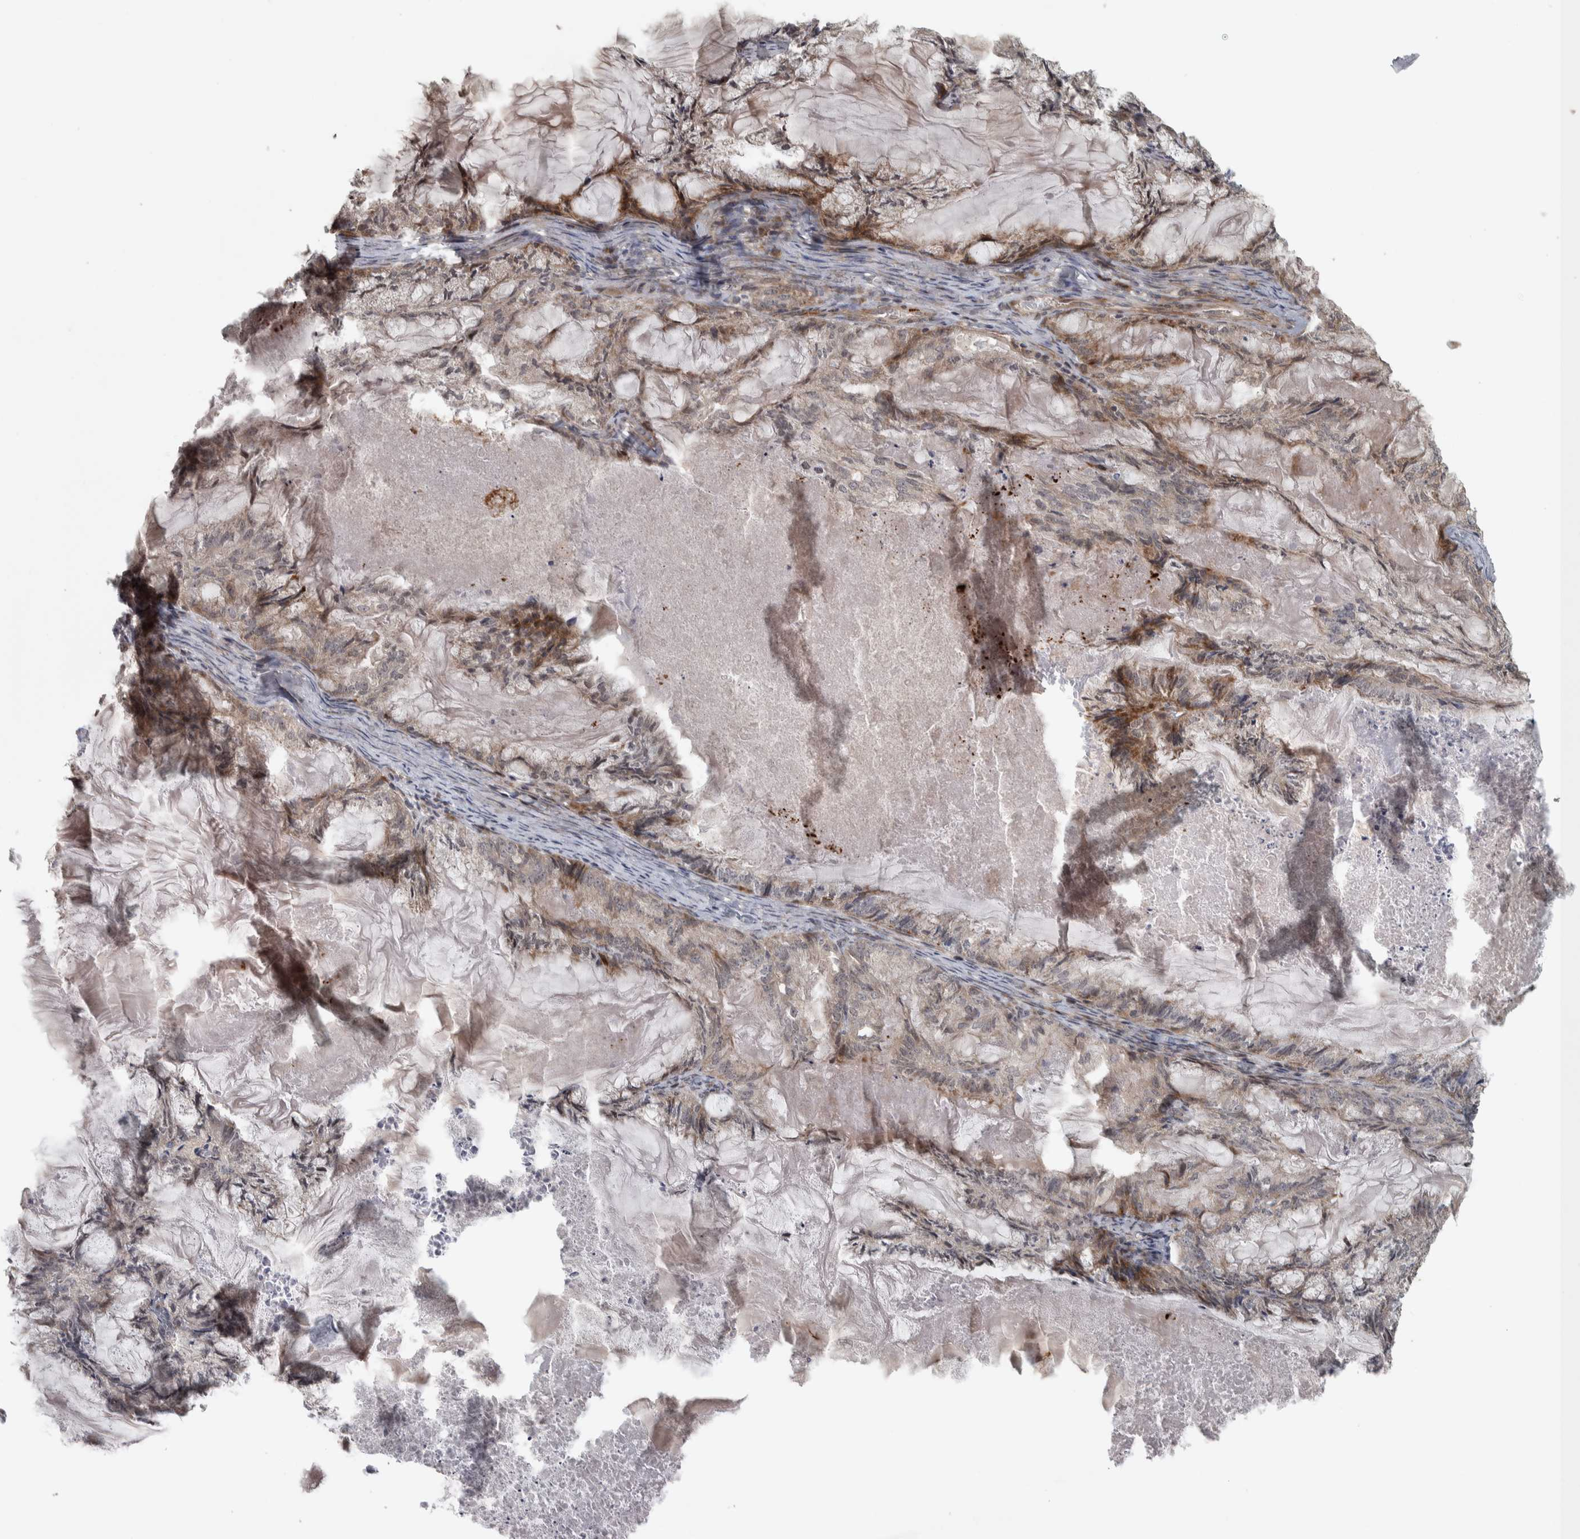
{"staining": {"intensity": "weak", "quantity": "25%-75%", "location": "cytoplasmic/membranous"}, "tissue": "endometrial cancer", "cell_type": "Tumor cells", "image_type": "cancer", "snomed": [{"axis": "morphology", "description": "Adenocarcinoma, NOS"}, {"axis": "topography", "description": "Endometrium"}], "caption": "The histopathology image demonstrates staining of endometrial cancer (adenocarcinoma), revealing weak cytoplasmic/membranous protein expression (brown color) within tumor cells.", "gene": "ERAL1", "patient": {"sex": "female", "age": 86}}